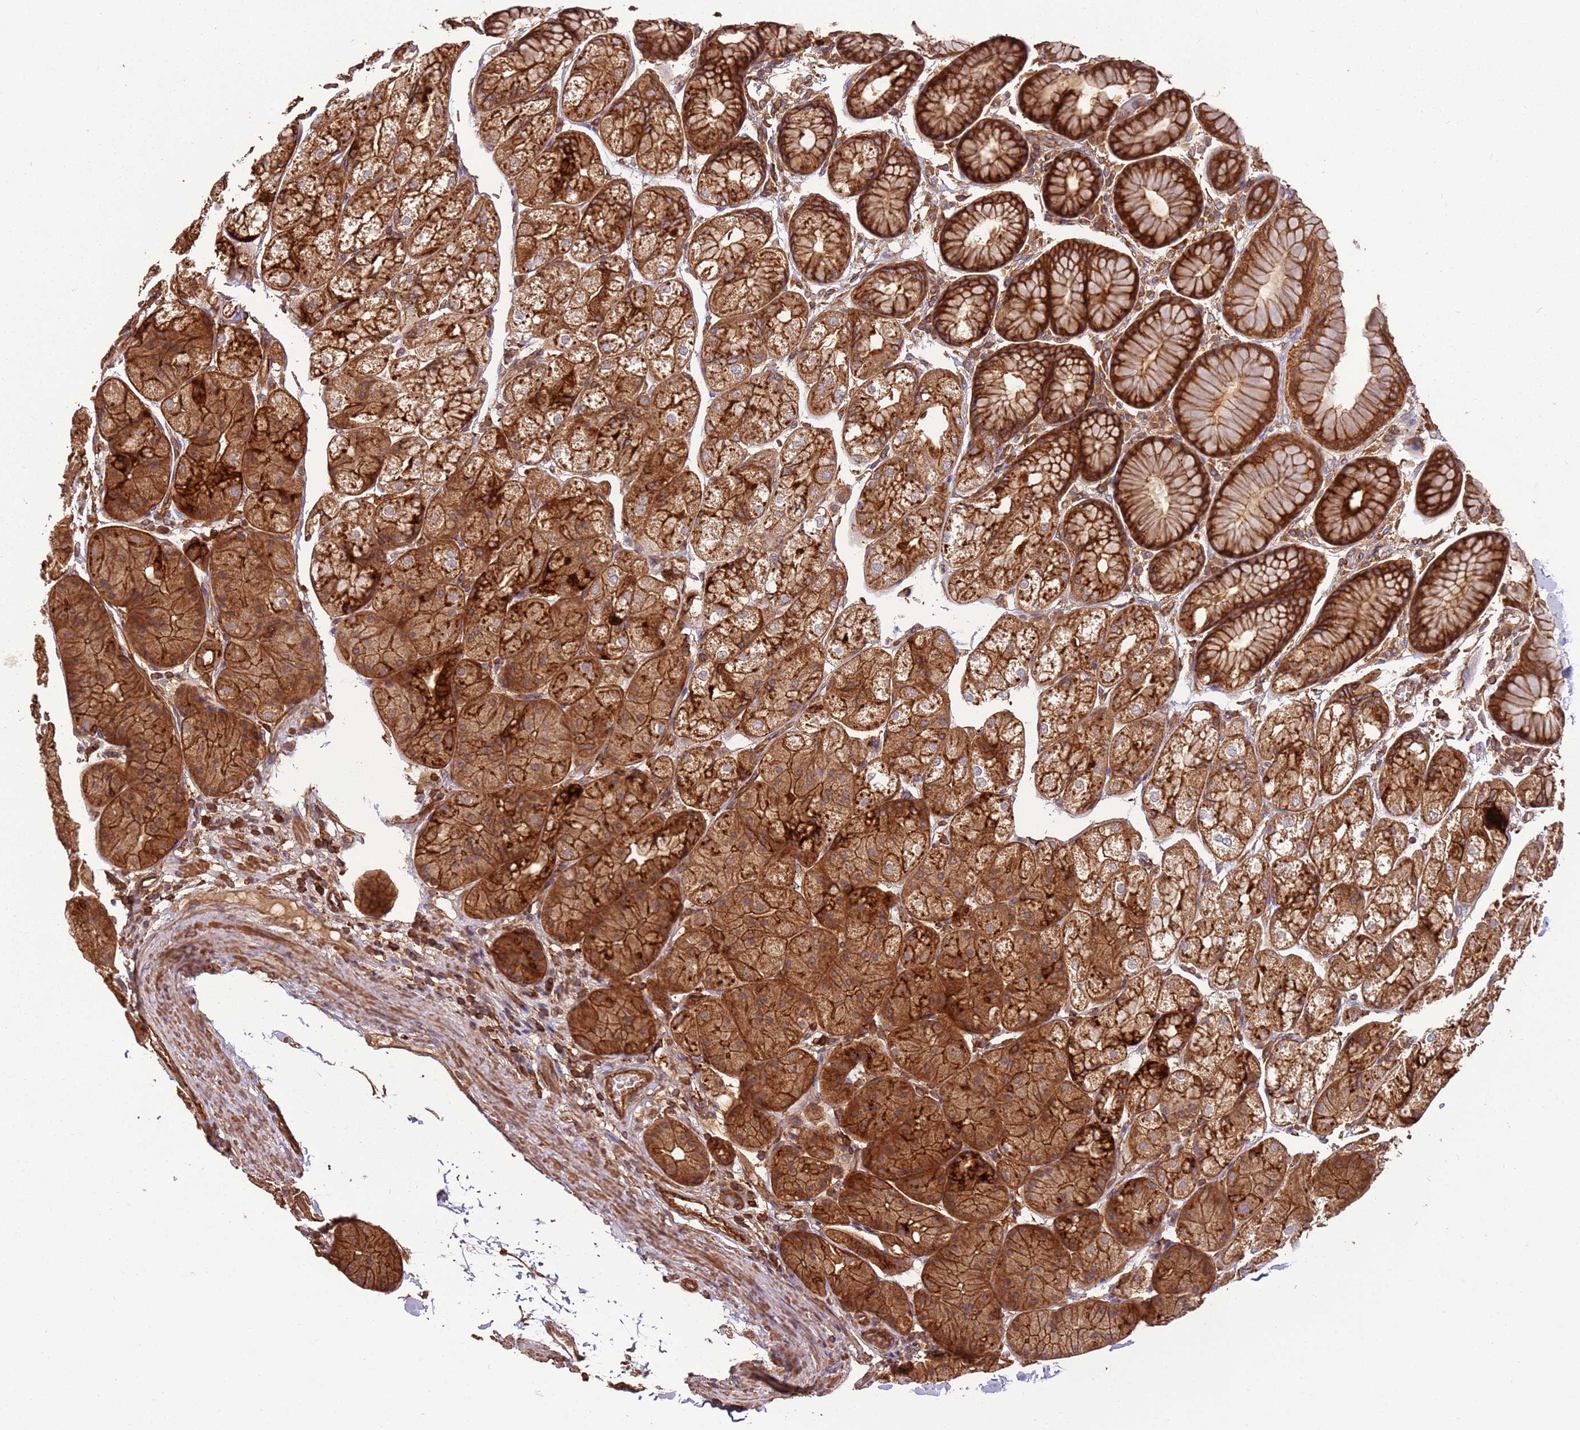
{"staining": {"intensity": "strong", "quantity": ">75%", "location": "cytoplasmic/membranous"}, "tissue": "stomach", "cell_type": "Glandular cells", "image_type": "normal", "snomed": [{"axis": "morphology", "description": "Normal tissue, NOS"}, {"axis": "topography", "description": "Stomach"}], "caption": "Immunohistochemistry (IHC) (DAB) staining of unremarkable stomach exhibits strong cytoplasmic/membranous protein positivity in about >75% of glandular cells.", "gene": "ACVR2A", "patient": {"sex": "male", "age": 57}}